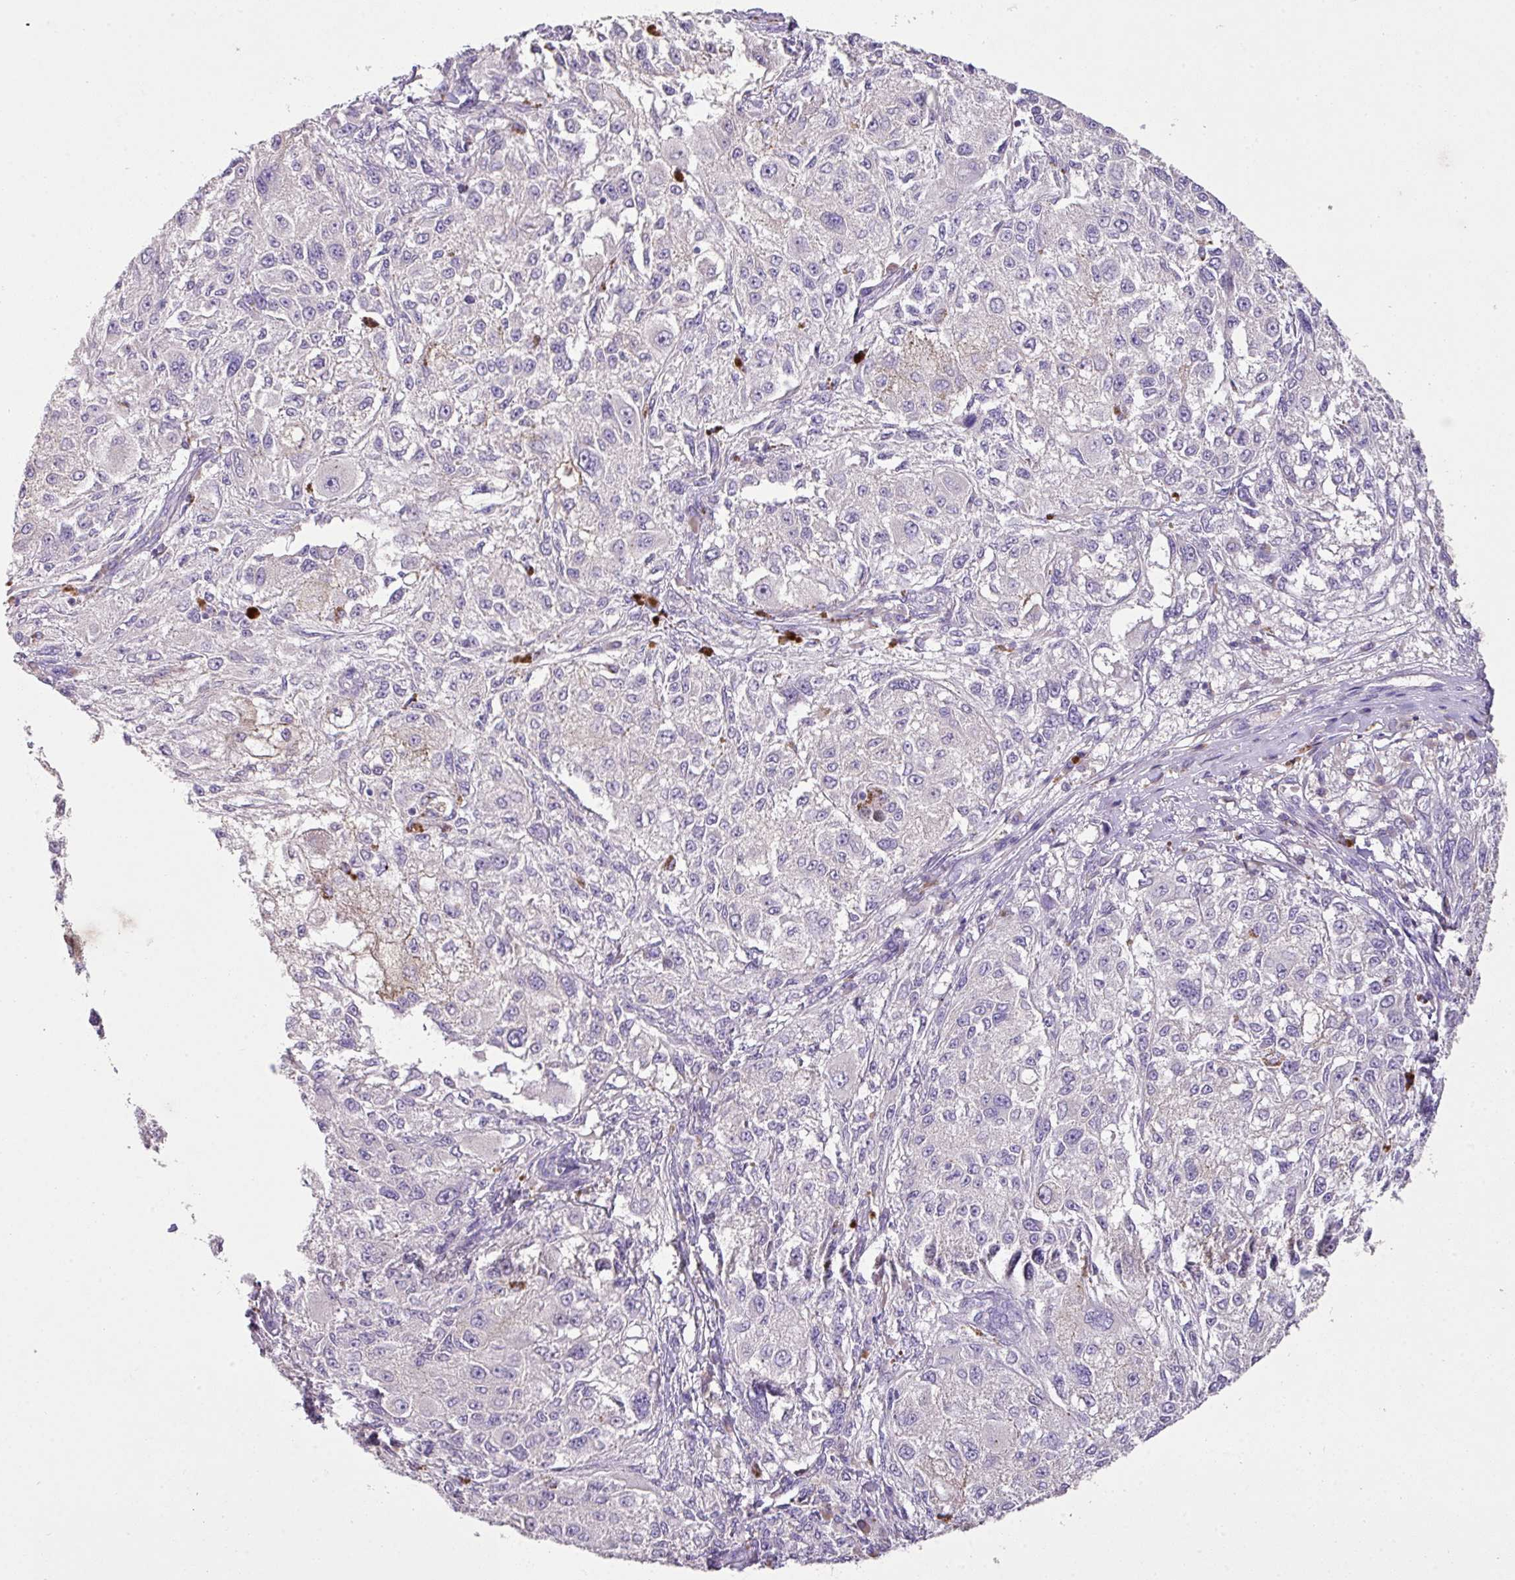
{"staining": {"intensity": "negative", "quantity": "none", "location": "none"}, "tissue": "melanoma", "cell_type": "Tumor cells", "image_type": "cancer", "snomed": [{"axis": "morphology", "description": "Necrosis, NOS"}, {"axis": "morphology", "description": "Malignant melanoma, NOS"}, {"axis": "topography", "description": "Skin"}], "caption": "A micrograph of human malignant melanoma is negative for staining in tumor cells.", "gene": "OR6C6", "patient": {"sex": "female", "age": 87}}